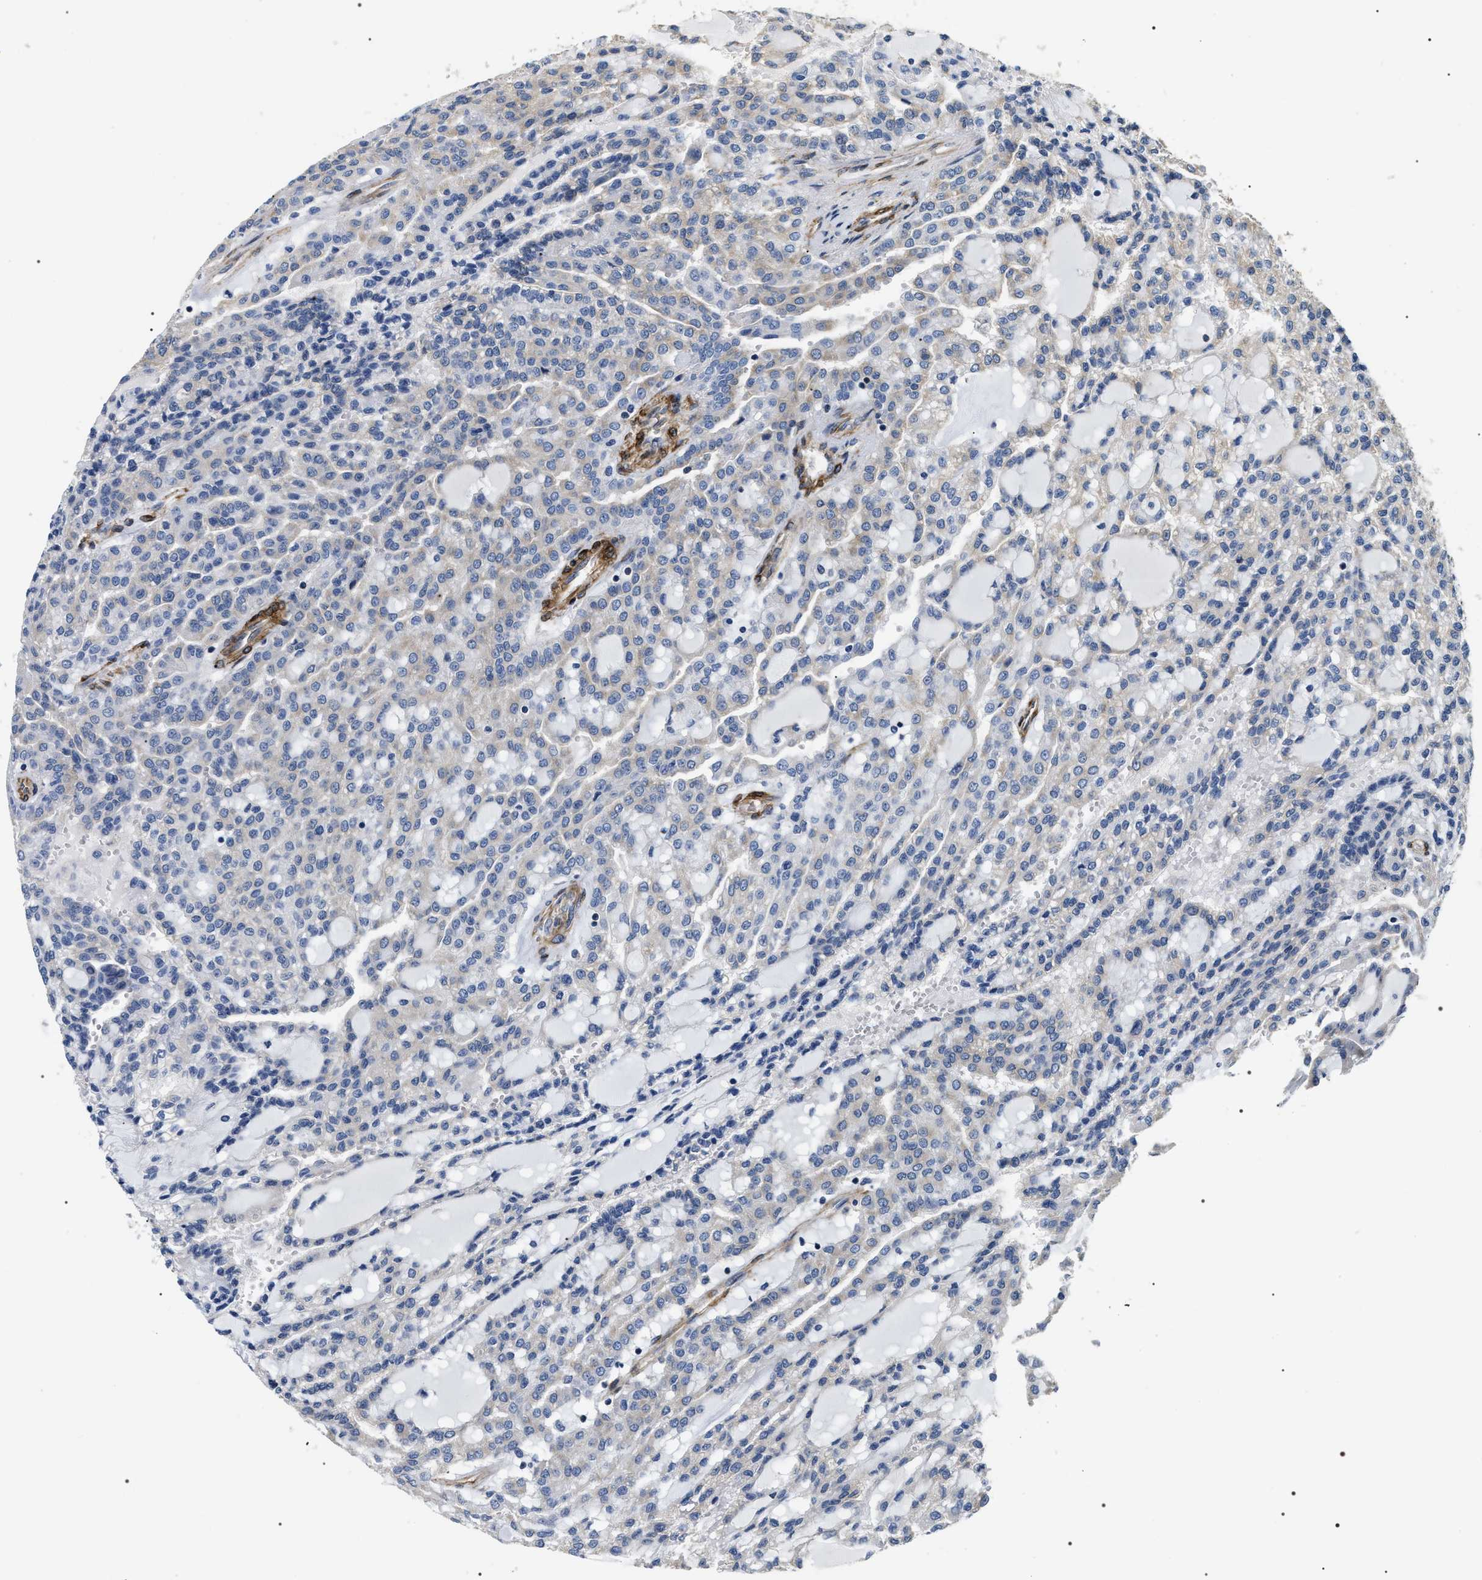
{"staining": {"intensity": "negative", "quantity": "none", "location": "none"}, "tissue": "renal cancer", "cell_type": "Tumor cells", "image_type": "cancer", "snomed": [{"axis": "morphology", "description": "Adenocarcinoma, NOS"}, {"axis": "topography", "description": "Kidney"}], "caption": "DAB (3,3'-diaminobenzidine) immunohistochemical staining of renal cancer (adenocarcinoma) demonstrates no significant positivity in tumor cells.", "gene": "ZC3HAV1L", "patient": {"sex": "male", "age": 63}}